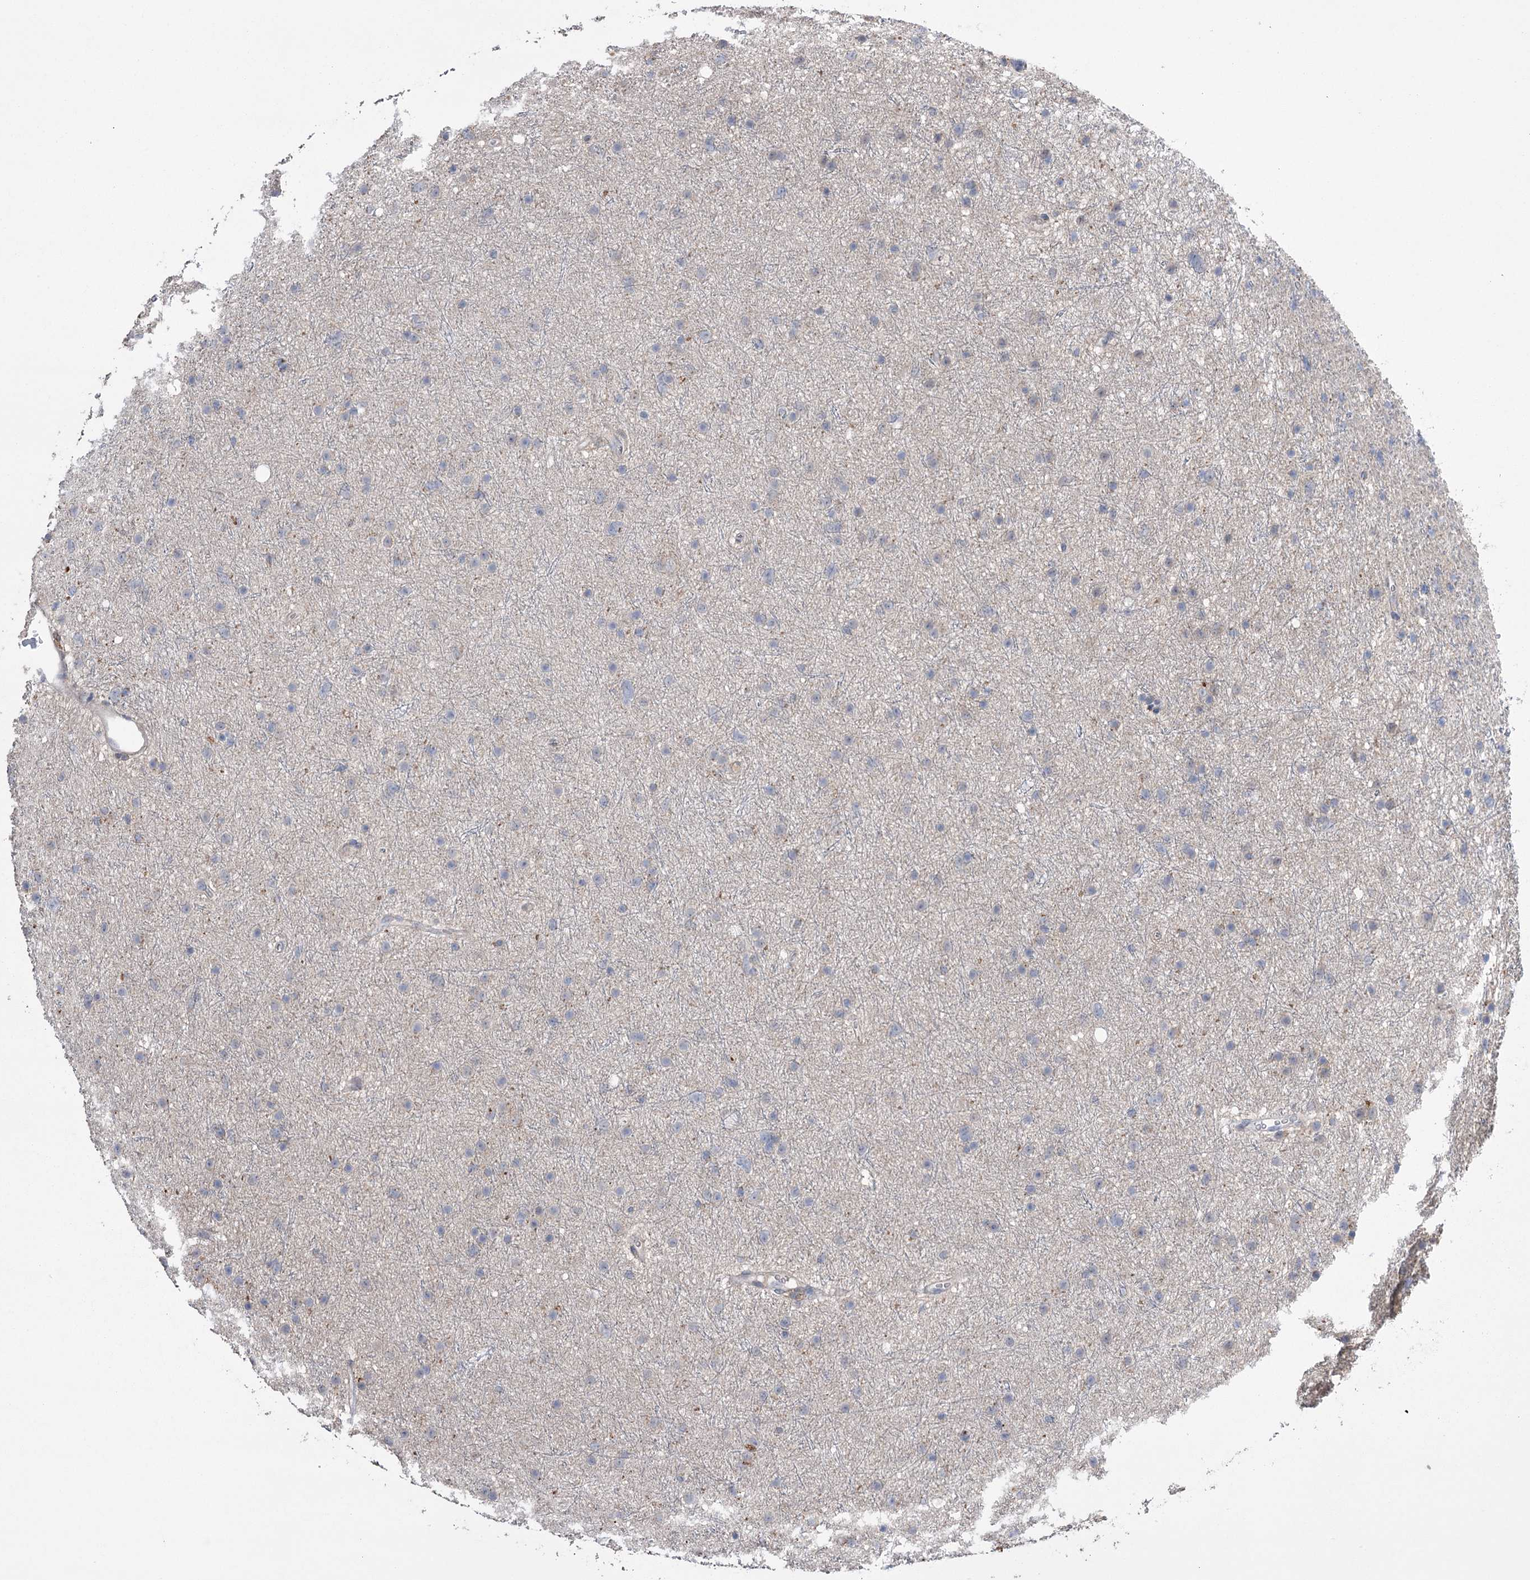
{"staining": {"intensity": "negative", "quantity": "none", "location": "none"}, "tissue": "glioma", "cell_type": "Tumor cells", "image_type": "cancer", "snomed": [{"axis": "morphology", "description": "Glioma, malignant, Low grade"}, {"axis": "topography", "description": "Cerebral cortex"}], "caption": "Malignant low-grade glioma stained for a protein using IHC exhibits no expression tumor cells.", "gene": "TRIM71", "patient": {"sex": "female", "age": 39}}